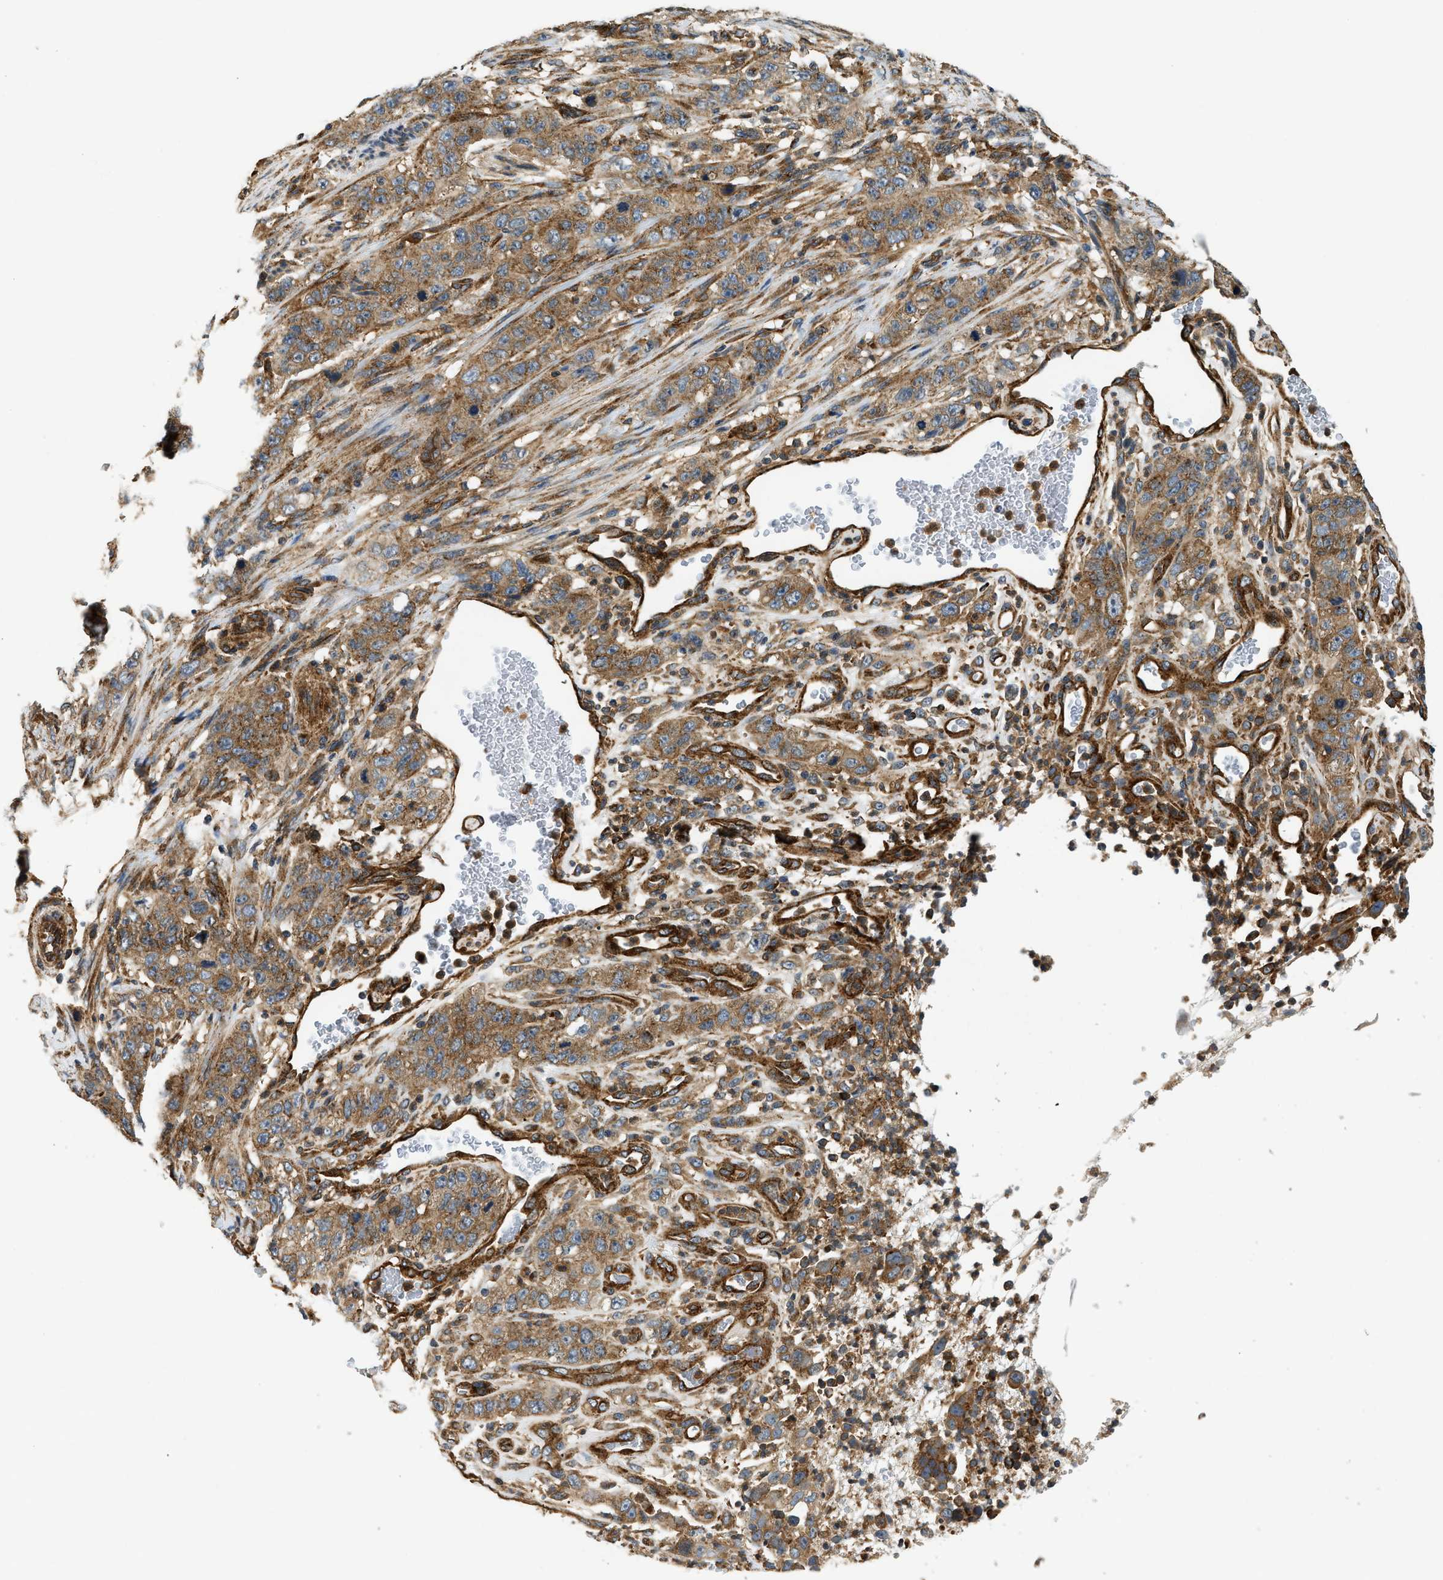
{"staining": {"intensity": "moderate", "quantity": ">75%", "location": "cytoplasmic/membranous"}, "tissue": "stomach cancer", "cell_type": "Tumor cells", "image_type": "cancer", "snomed": [{"axis": "morphology", "description": "Adenocarcinoma, NOS"}, {"axis": "topography", "description": "Stomach"}], "caption": "Immunohistochemistry (IHC) of stomach cancer (adenocarcinoma) reveals medium levels of moderate cytoplasmic/membranous expression in about >75% of tumor cells. (Brightfield microscopy of DAB IHC at high magnification).", "gene": "HIP1", "patient": {"sex": "male", "age": 48}}